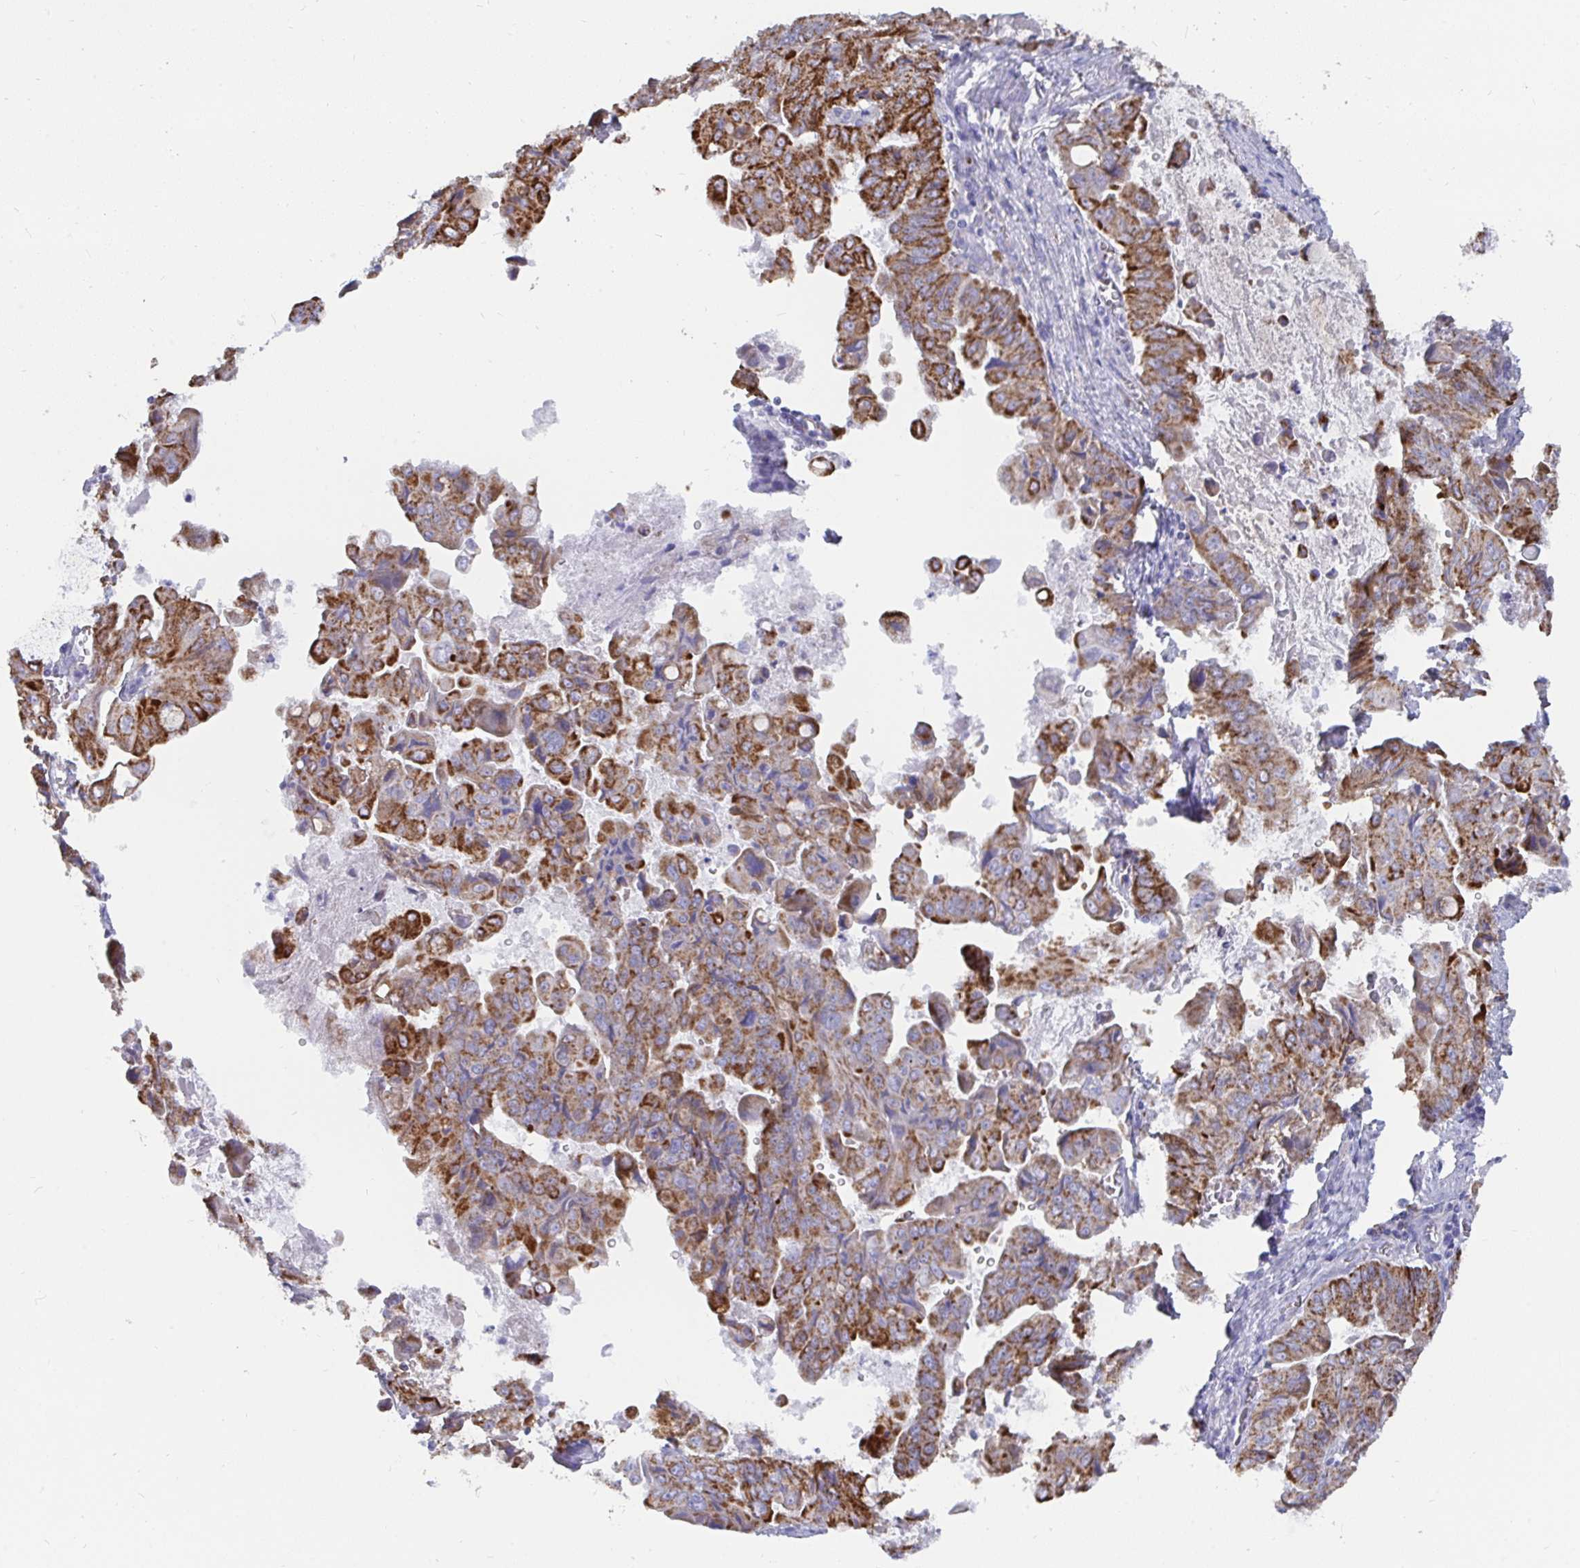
{"staining": {"intensity": "strong", "quantity": ">75%", "location": "cytoplasmic/membranous"}, "tissue": "stomach cancer", "cell_type": "Tumor cells", "image_type": "cancer", "snomed": [{"axis": "morphology", "description": "Adenocarcinoma, NOS"}, {"axis": "topography", "description": "Stomach, upper"}], "caption": "Immunohistochemical staining of stomach cancer (adenocarcinoma) exhibits high levels of strong cytoplasmic/membranous expression in about >75% of tumor cells. The staining is performed using DAB (3,3'-diaminobenzidine) brown chromogen to label protein expression. The nuclei are counter-stained blue using hematoxylin.", "gene": "AIFM1", "patient": {"sex": "male", "age": 80}}